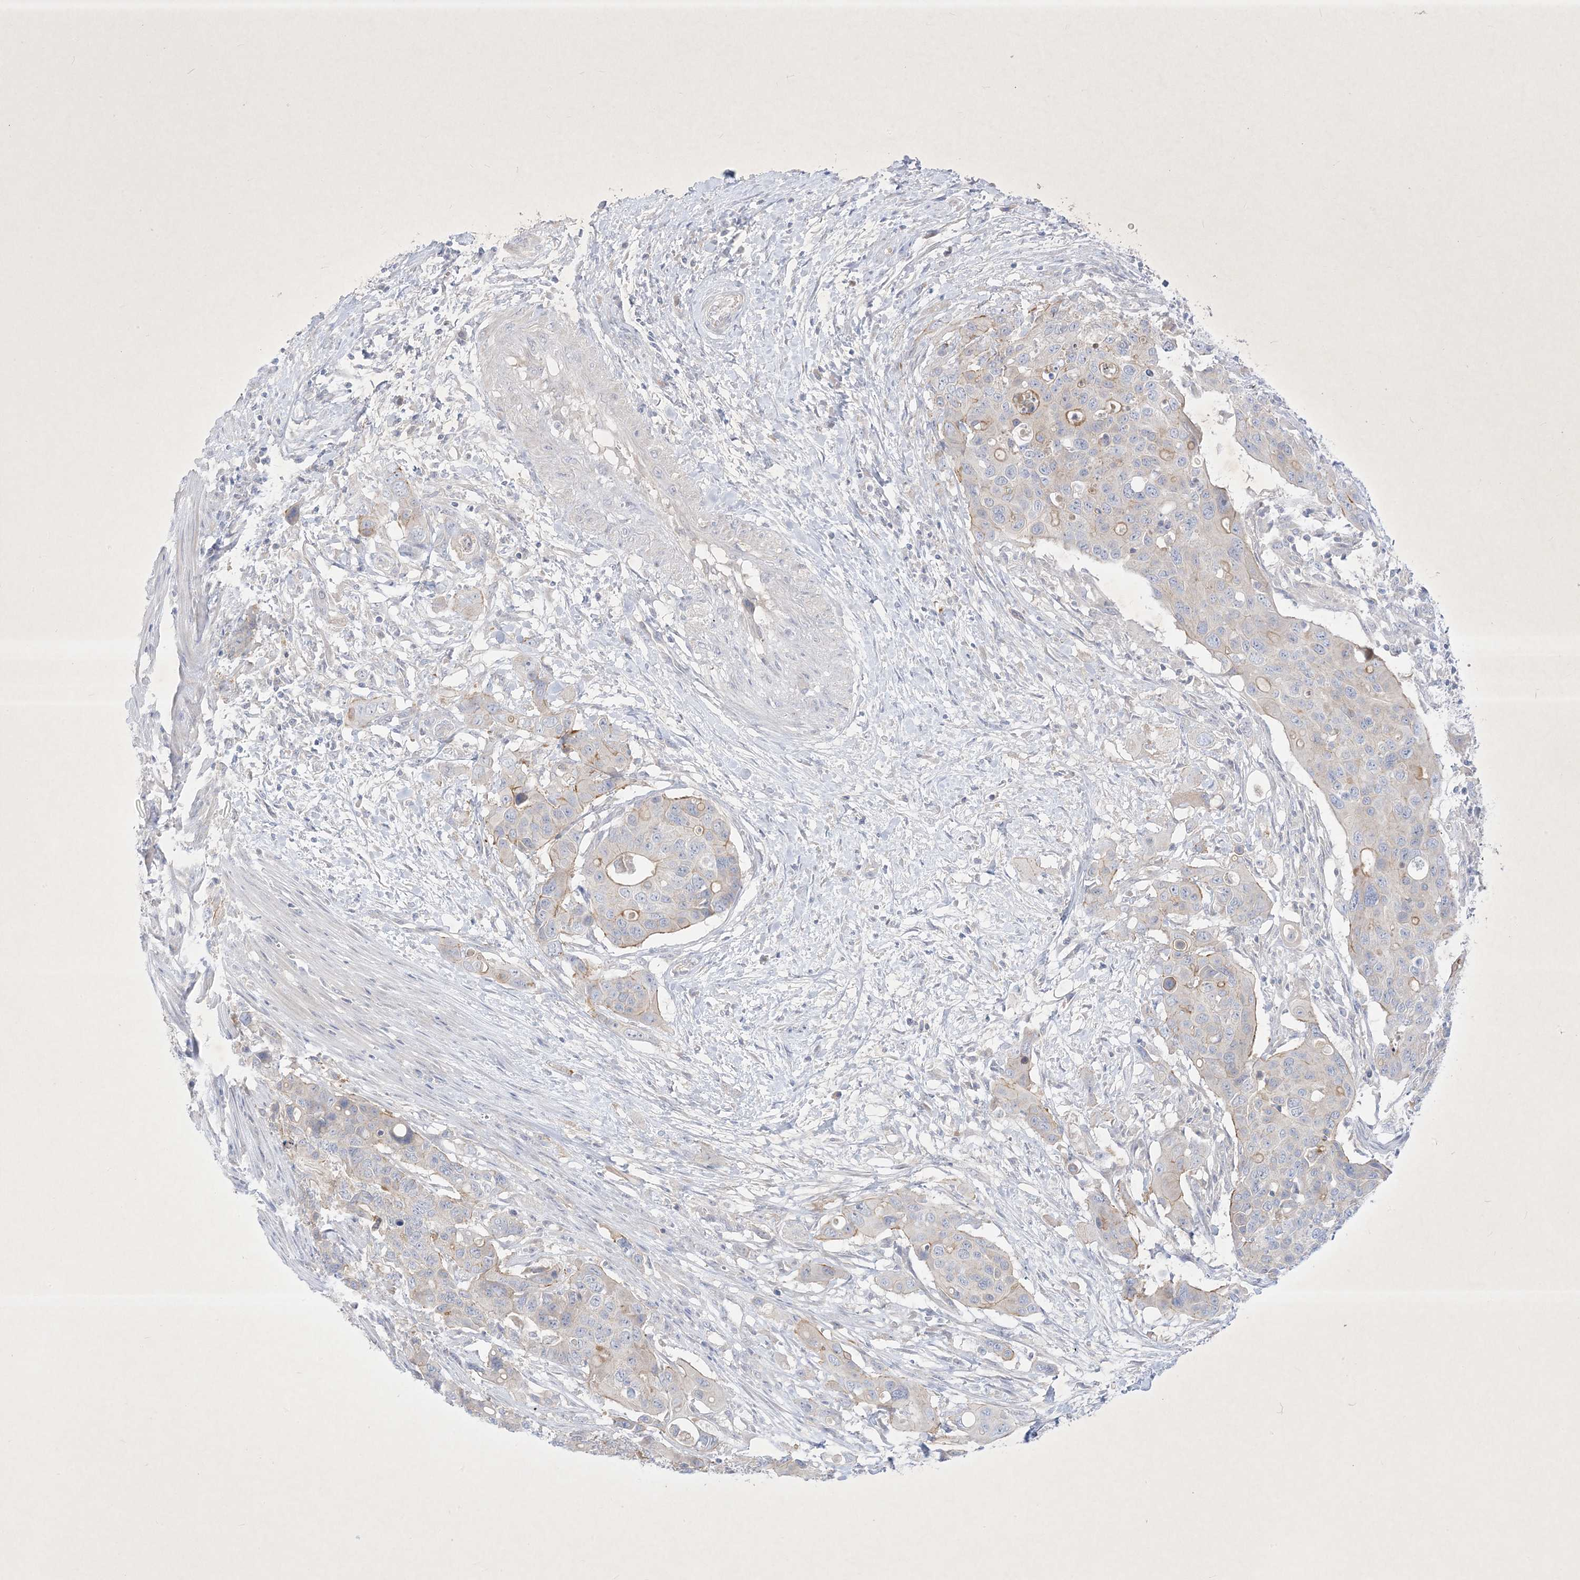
{"staining": {"intensity": "weak", "quantity": "<25%", "location": "cytoplasmic/membranous"}, "tissue": "colorectal cancer", "cell_type": "Tumor cells", "image_type": "cancer", "snomed": [{"axis": "morphology", "description": "Adenocarcinoma, NOS"}, {"axis": "topography", "description": "Colon"}], "caption": "High magnification brightfield microscopy of colorectal adenocarcinoma stained with DAB (3,3'-diaminobenzidine) (brown) and counterstained with hematoxylin (blue): tumor cells show no significant expression.", "gene": "PLEKHA3", "patient": {"sex": "male", "age": 77}}